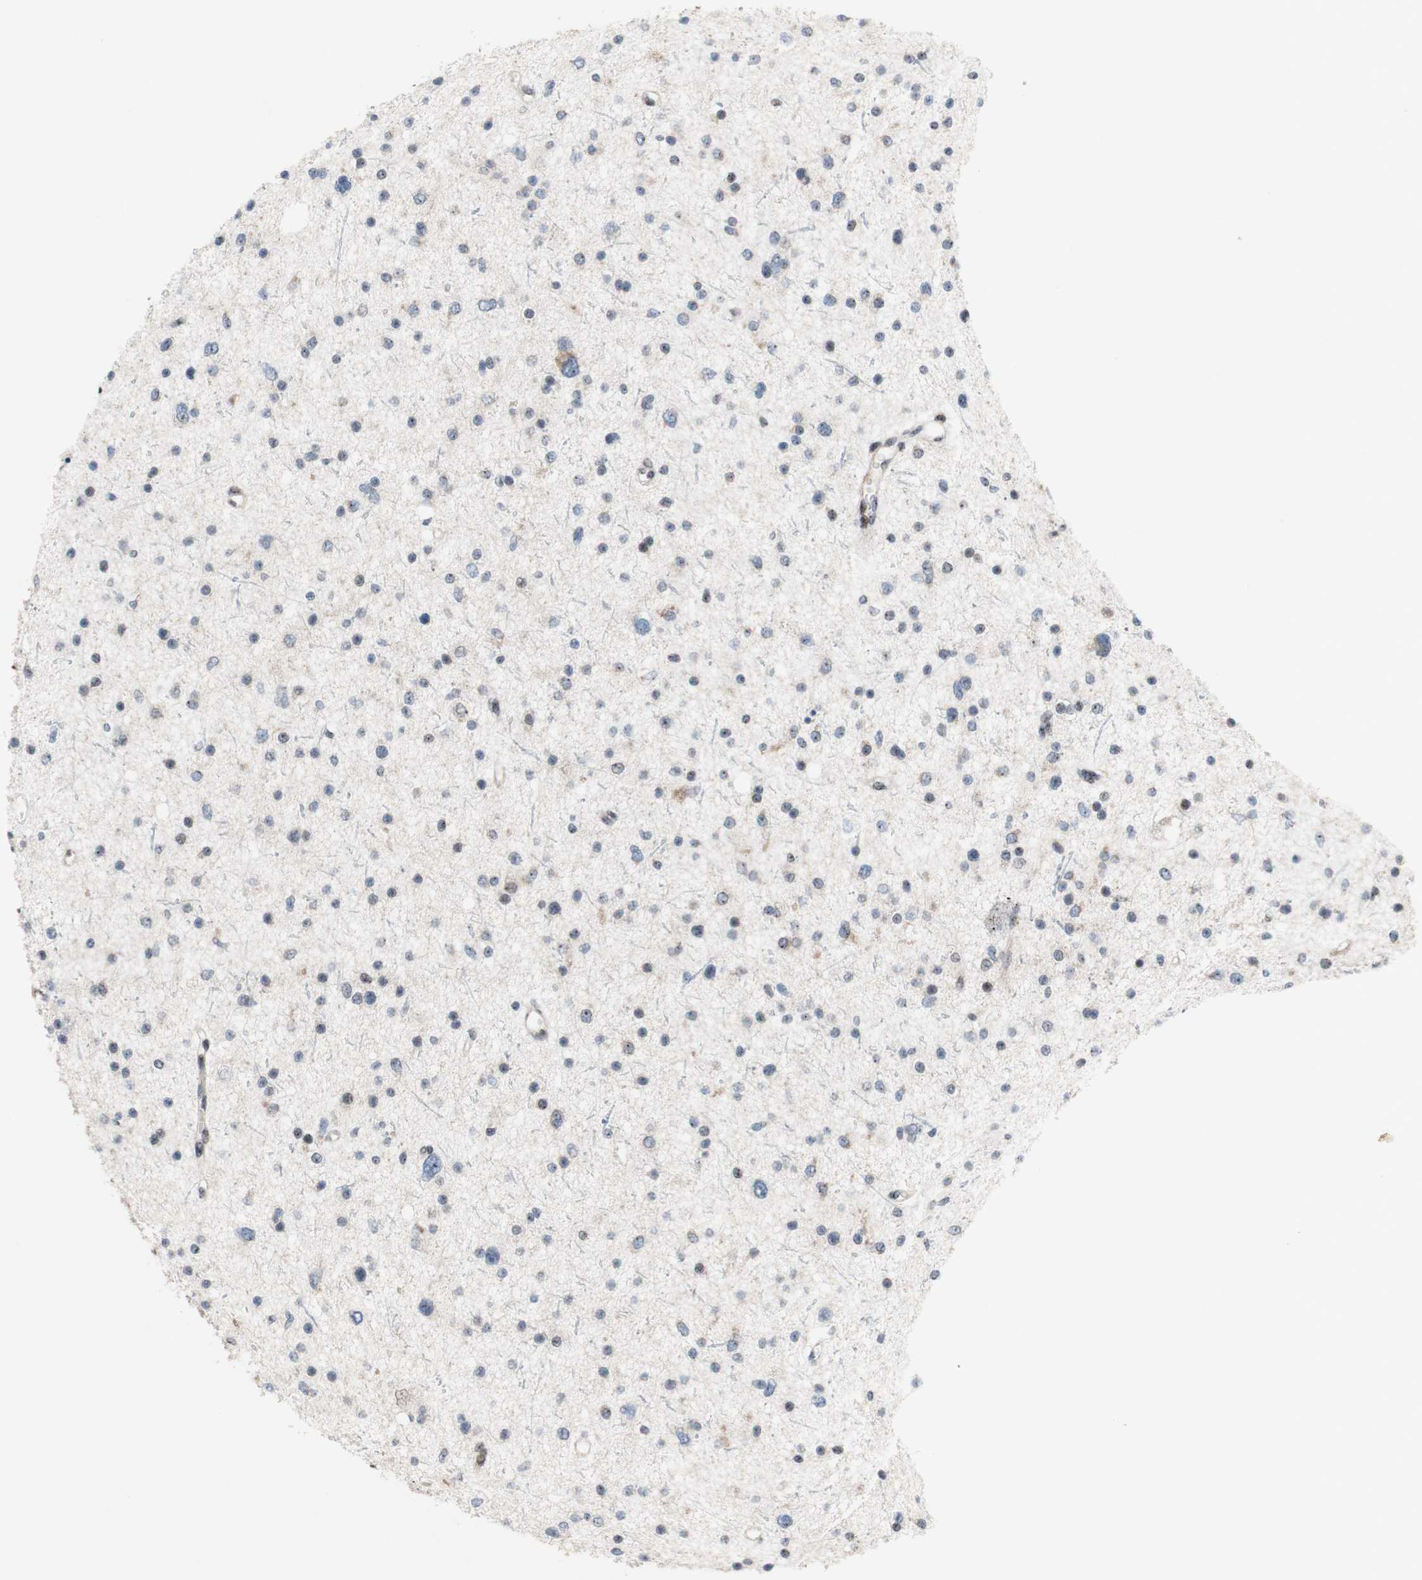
{"staining": {"intensity": "weak", "quantity": "25%-75%", "location": "nuclear"}, "tissue": "glioma", "cell_type": "Tumor cells", "image_type": "cancer", "snomed": [{"axis": "morphology", "description": "Glioma, malignant, Low grade"}, {"axis": "topography", "description": "Brain"}], "caption": "Tumor cells display weak nuclear positivity in approximately 25%-75% of cells in malignant low-grade glioma. (Brightfield microscopy of DAB IHC at high magnification).", "gene": "POLR1A", "patient": {"sex": "female", "age": 37}}